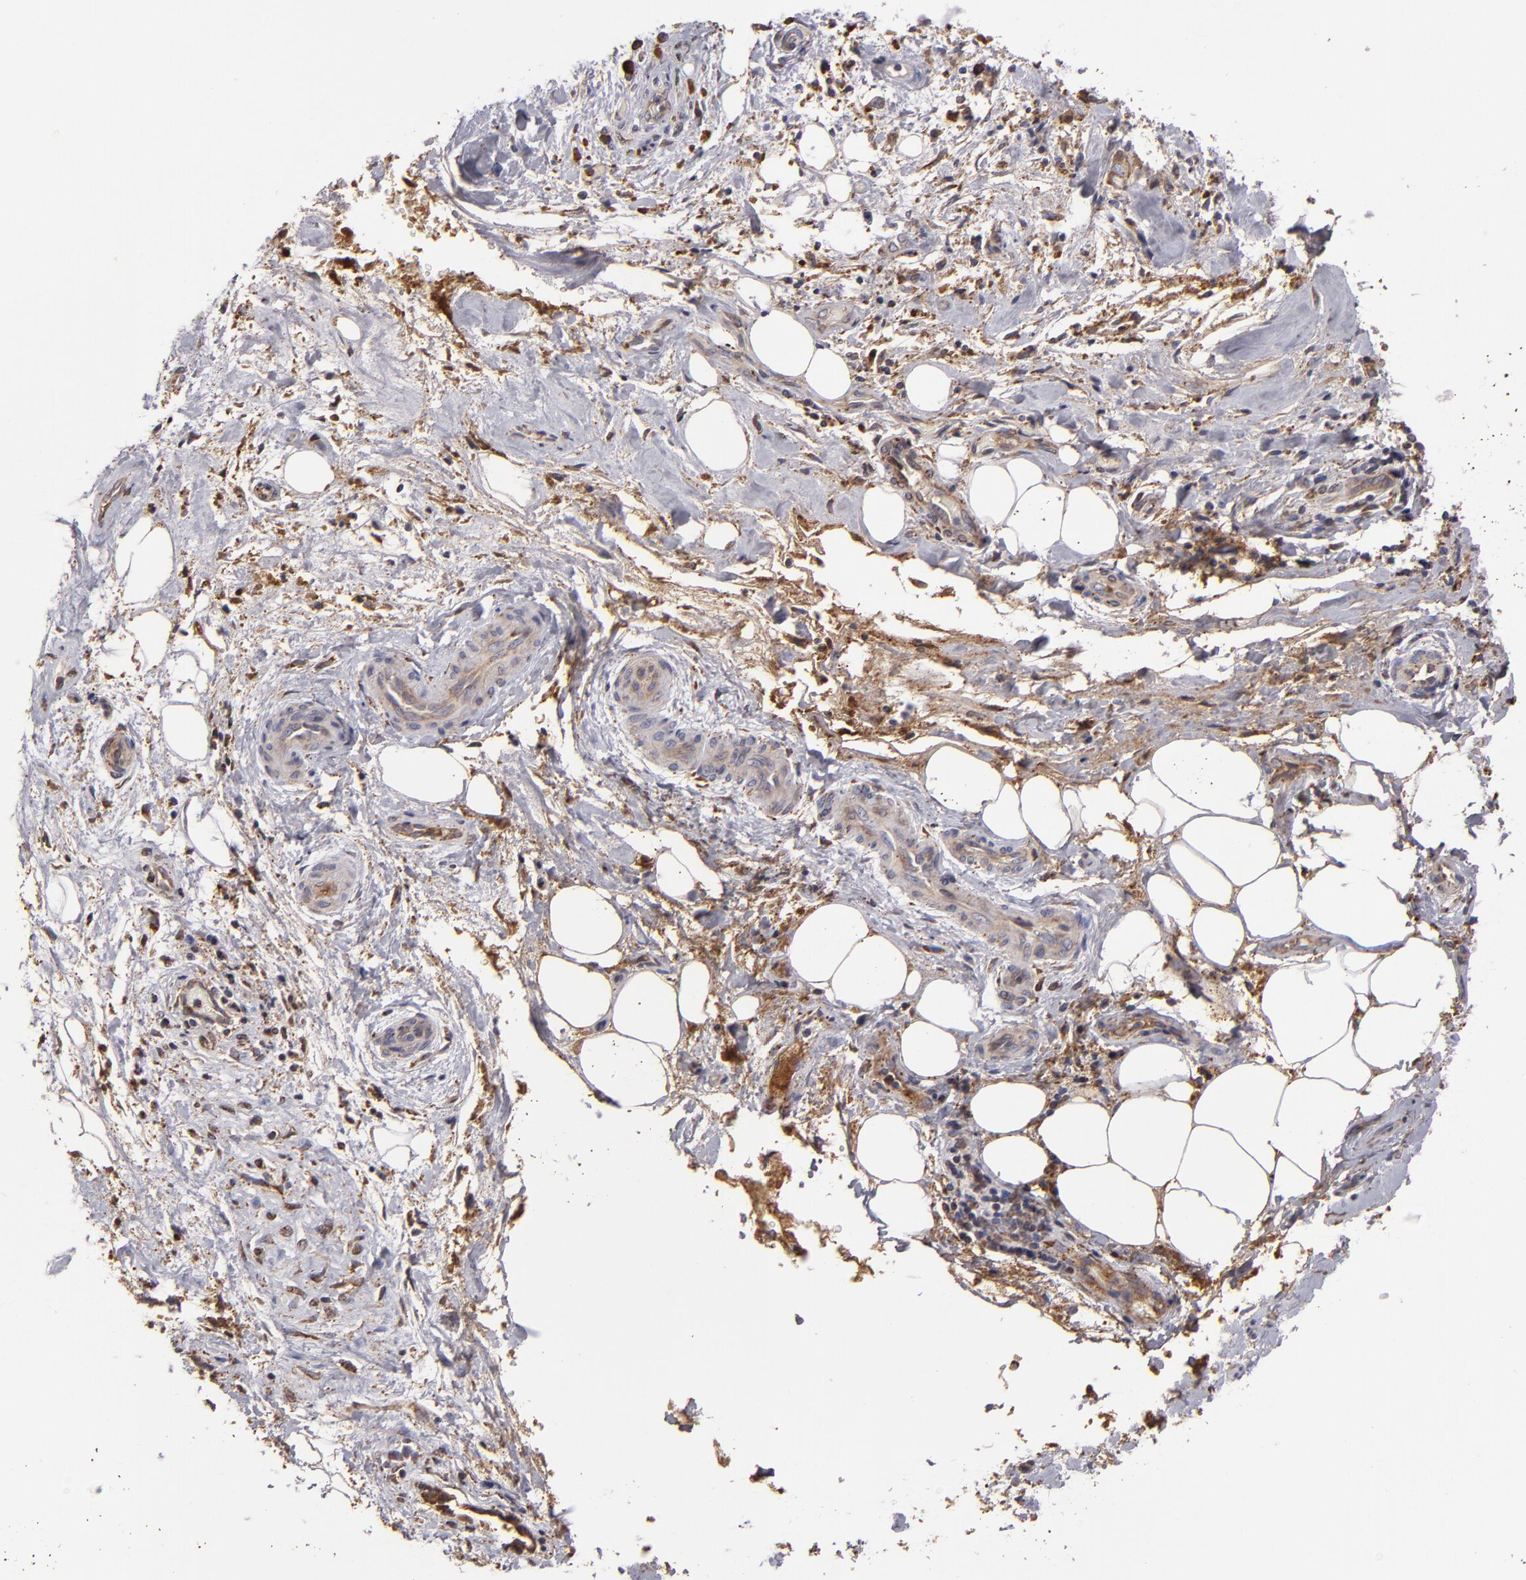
{"staining": {"intensity": "strong", "quantity": ">75%", "location": "cytoplasmic/membranous"}, "tissue": "liver cancer", "cell_type": "Tumor cells", "image_type": "cancer", "snomed": [{"axis": "morphology", "description": "Cholangiocarcinoma"}, {"axis": "topography", "description": "Liver"}], "caption": "Immunohistochemical staining of human cholangiocarcinoma (liver) shows high levels of strong cytoplasmic/membranous positivity in about >75% of tumor cells. The protein of interest is stained brown, and the nuclei are stained in blue (DAB IHC with brightfield microscopy, high magnification).", "gene": "CFB", "patient": {"sex": "male", "age": 58}}